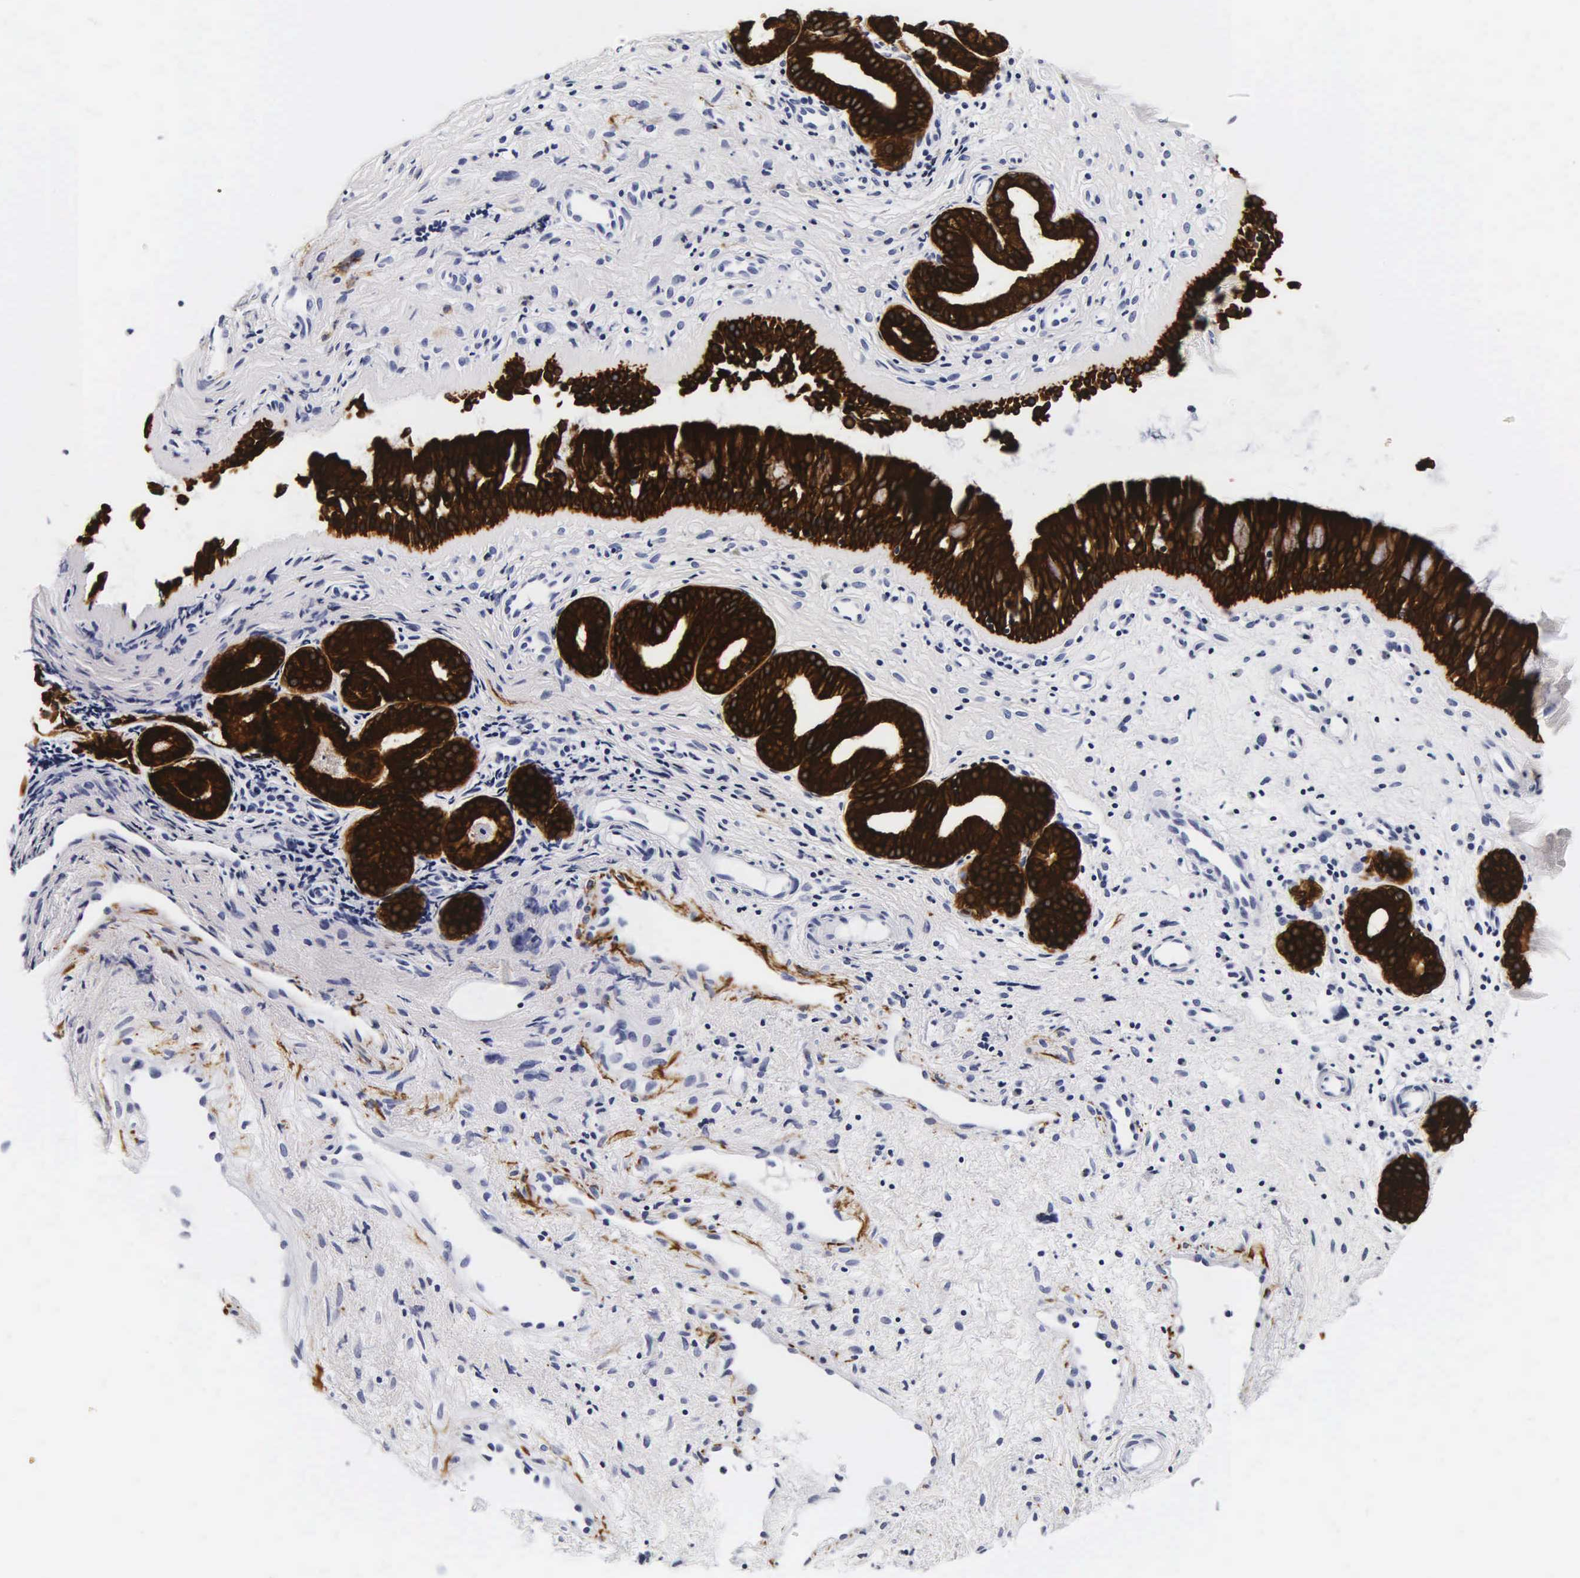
{"staining": {"intensity": "strong", "quantity": ">75%", "location": "cytoplasmic/membranous"}, "tissue": "nasopharynx", "cell_type": "Respiratory epithelial cells", "image_type": "normal", "snomed": [{"axis": "morphology", "description": "Normal tissue, NOS"}, {"axis": "topography", "description": "Nasopharynx"}], "caption": "This image reveals normal nasopharynx stained with IHC to label a protein in brown. The cytoplasmic/membranous of respiratory epithelial cells show strong positivity for the protein. Nuclei are counter-stained blue.", "gene": "KRT18", "patient": {"sex": "female", "age": 78}}